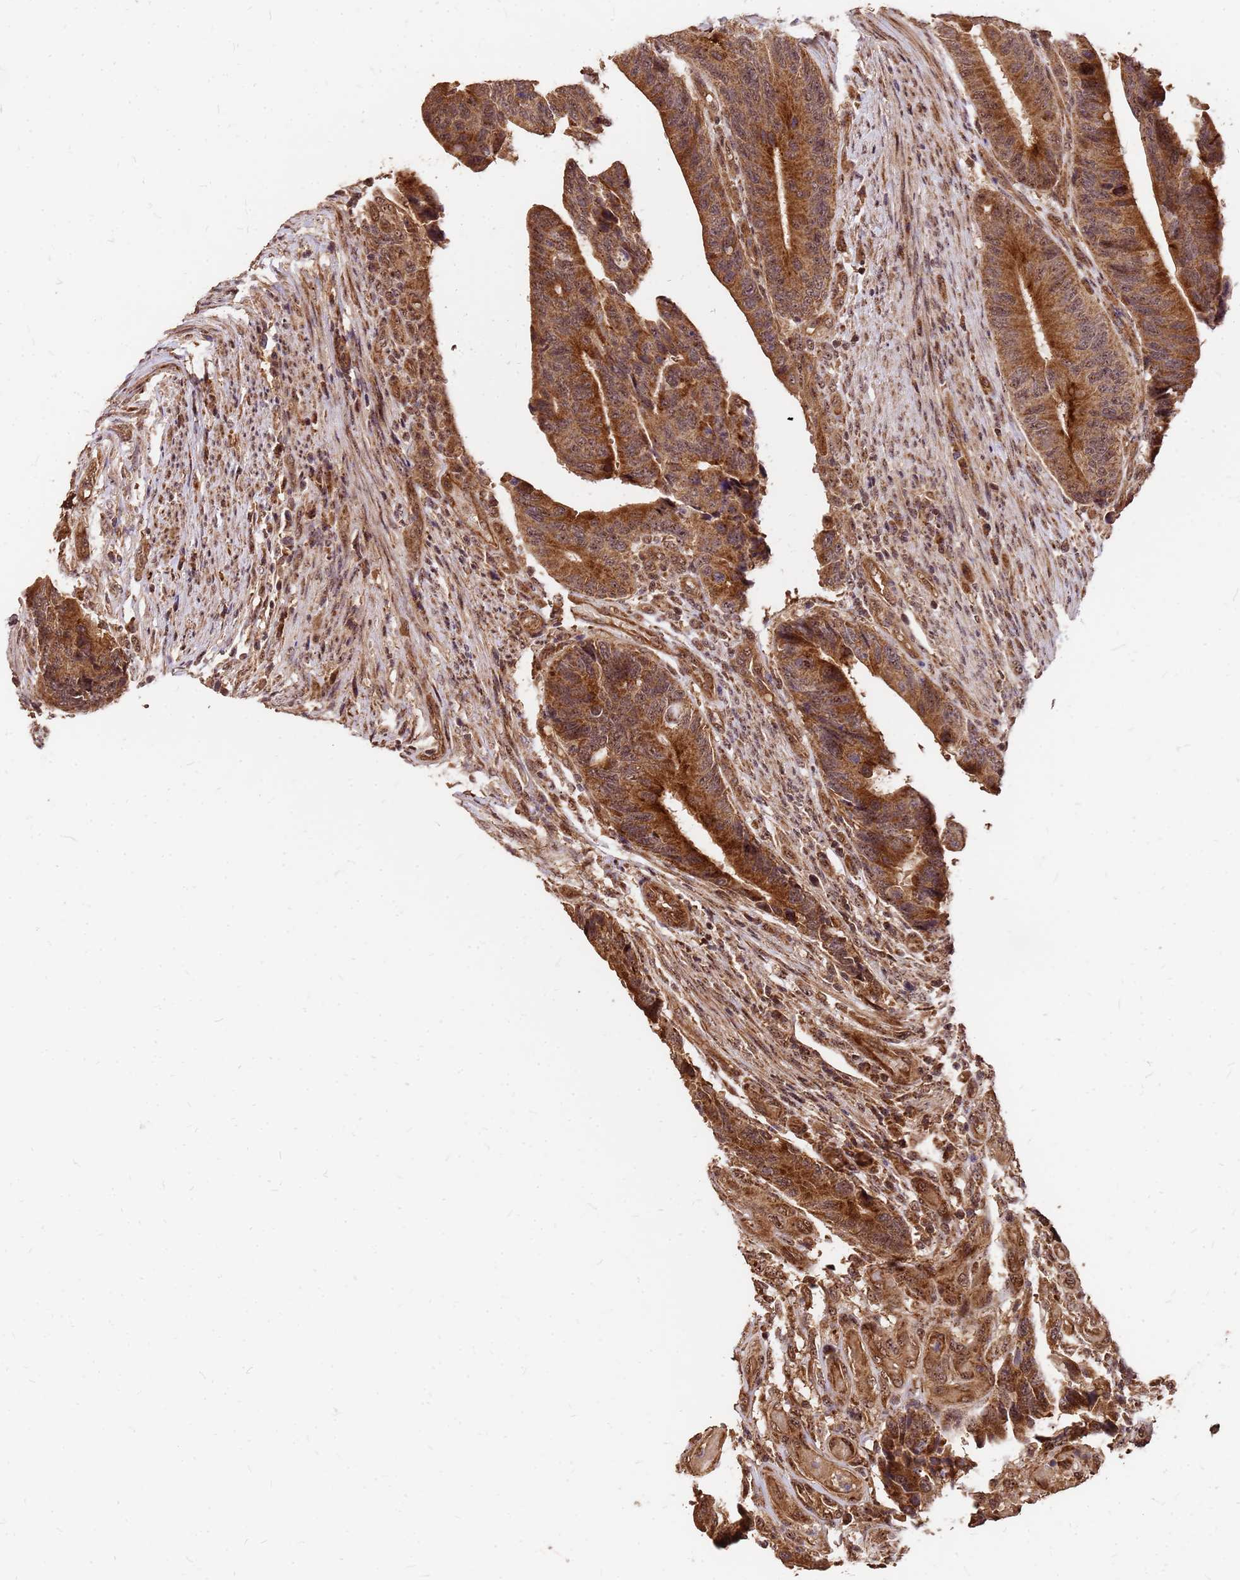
{"staining": {"intensity": "strong", "quantity": ">75%", "location": "cytoplasmic/membranous"}, "tissue": "colorectal cancer", "cell_type": "Tumor cells", "image_type": "cancer", "snomed": [{"axis": "morphology", "description": "Adenocarcinoma, NOS"}, {"axis": "topography", "description": "Colon"}], "caption": "Immunohistochemistry histopathology image of neoplastic tissue: human colorectal adenocarcinoma stained using IHC demonstrates high levels of strong protein expression localized specifically in the cytoplasmic/membranous of tumor cells, appearing as a cytoplasmic/membranous brown color.", "gene": "GPATCH8", "patient": {"sex": "male", "age": 87}}